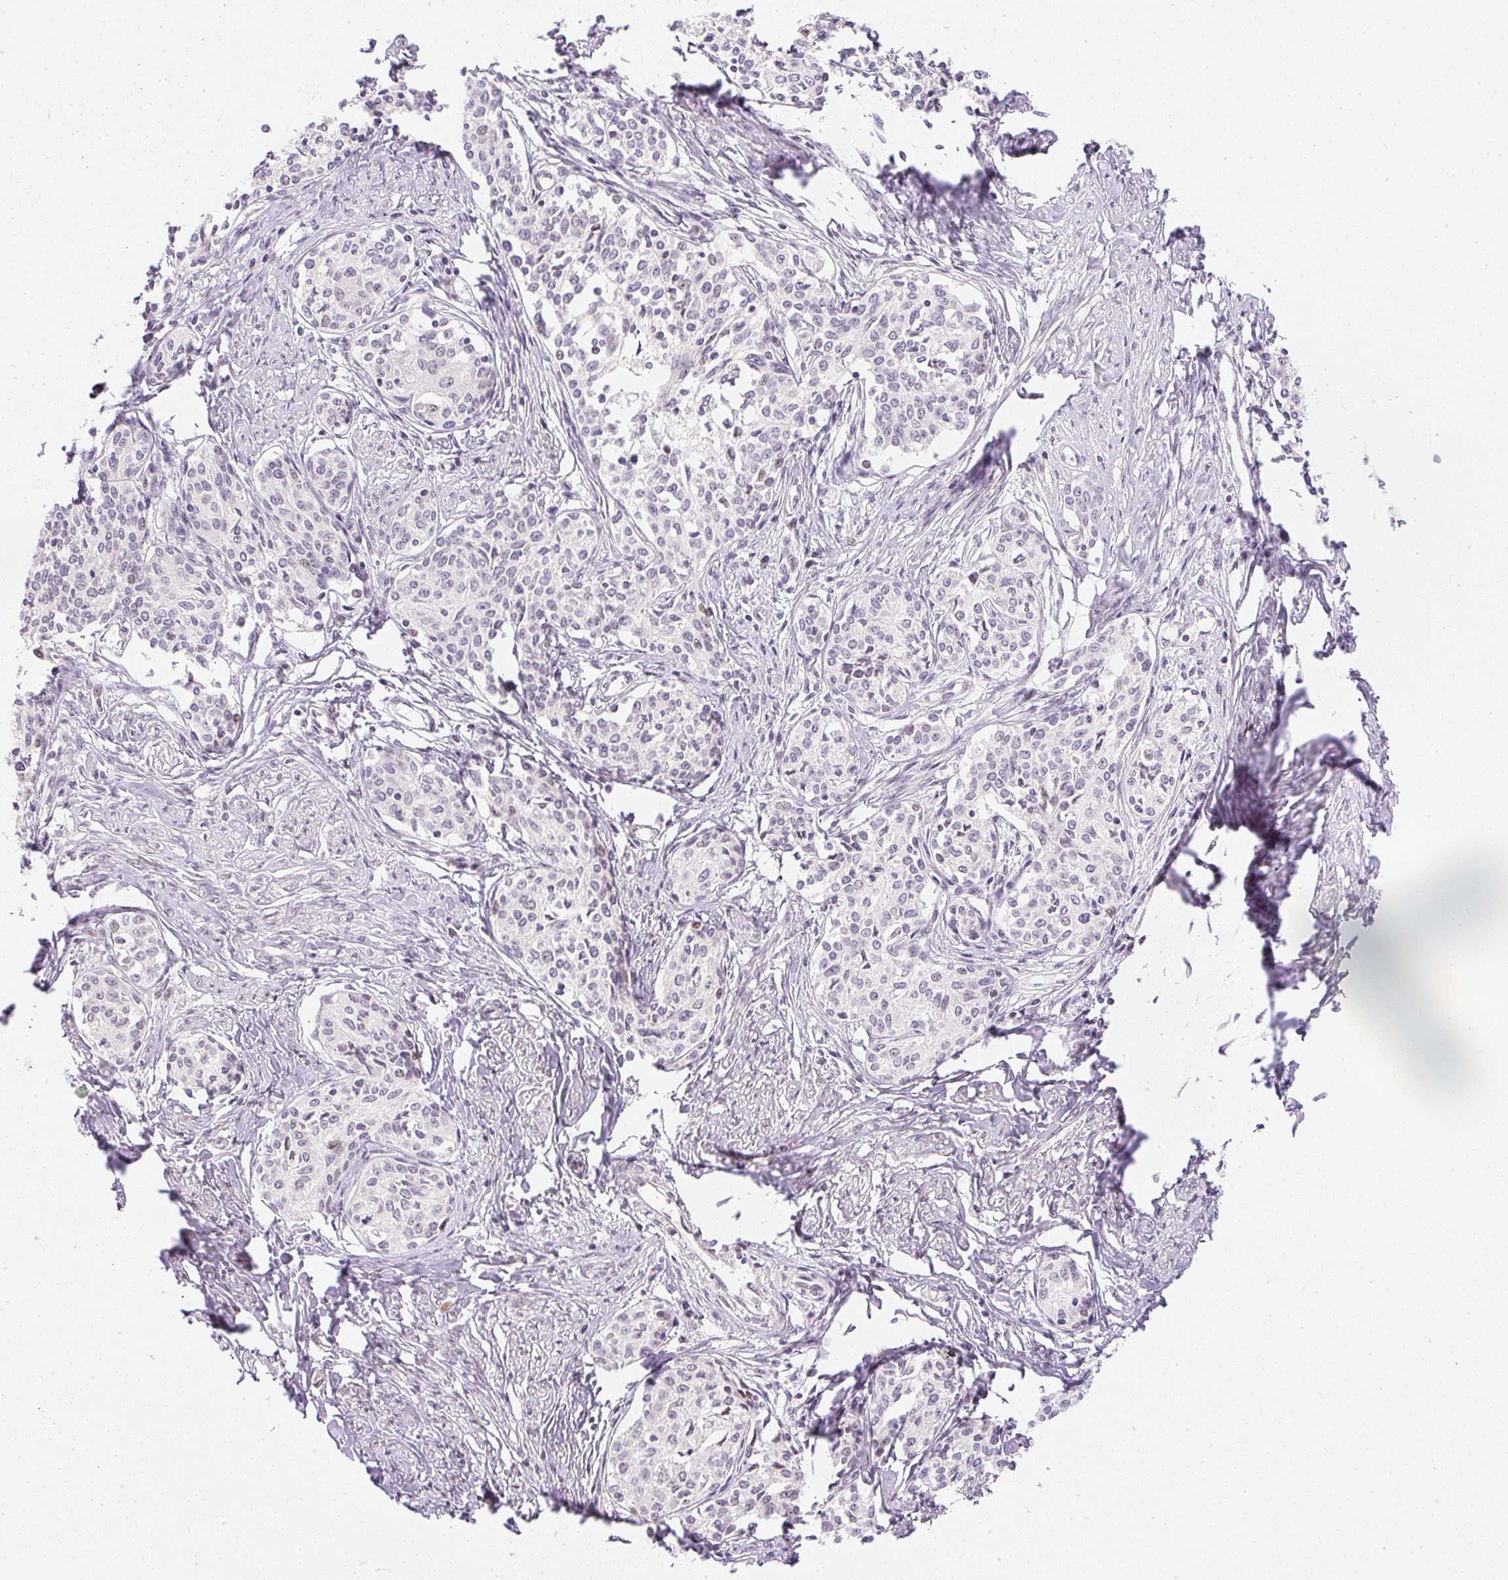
{"staining": {"intensity": "negative", "quantity": "none", "location": "none"}, "tissue": "cervical cancer", "cell_type": "Tumor cells", "image_type": "cancer", "snomed": [{"axis": "morphology", "description": "Squamous cell carcinoma, NOS"}, {"axis": "morphology", "description": "Adenocarcinoma, NOS"}, {"axis": "topography", "description": "Cervix"}], "caption": "IHC of human cervical adenocarcinoma shows no staining in tumor cells. (DAB (3,3'-diaminobenzidine) IHC with hematoxylin counter stain).", "gene": "DPPA4", "patient": {"sex": "female", "age": 52}}